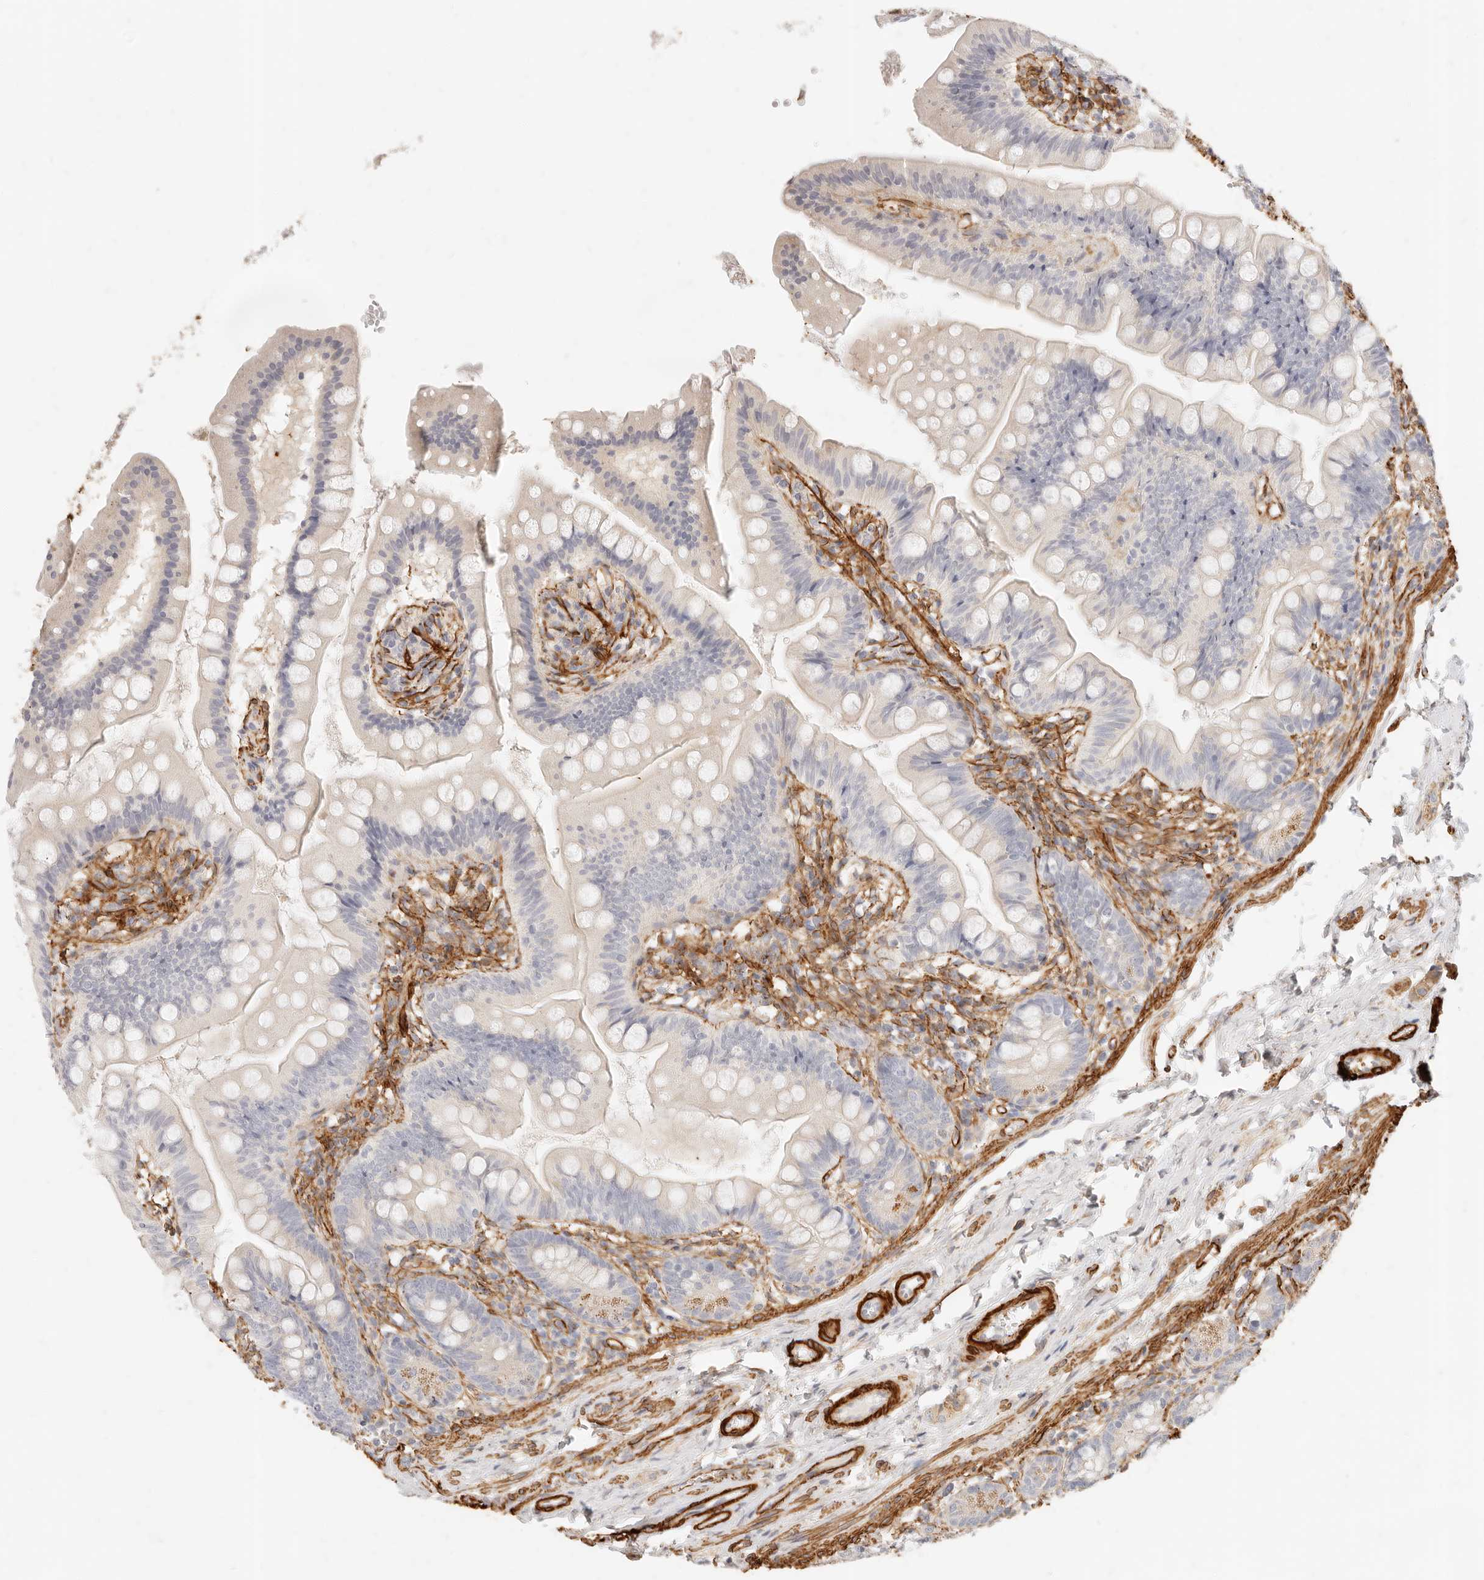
{"staining": {"intensity": "moderate", "quantity": "<25%", "location": "cytoplasmic/membranous"}, "tissue": "small intestine", "cell_type": "Glandular cells", "image_type": "normal", "snomed": [{"axis": "morphology", "description": "Normal tissue, NOS"}, {"axis": "topography", "description": "Small intestine"}], "caption": "A brown stain labels moderate cytoplasmic/membranous positivity of a protein in glandular cells of unremarkable human small intestine.", "gene": "TMTC2", "patient": {"sex": "male", "age": 7}}